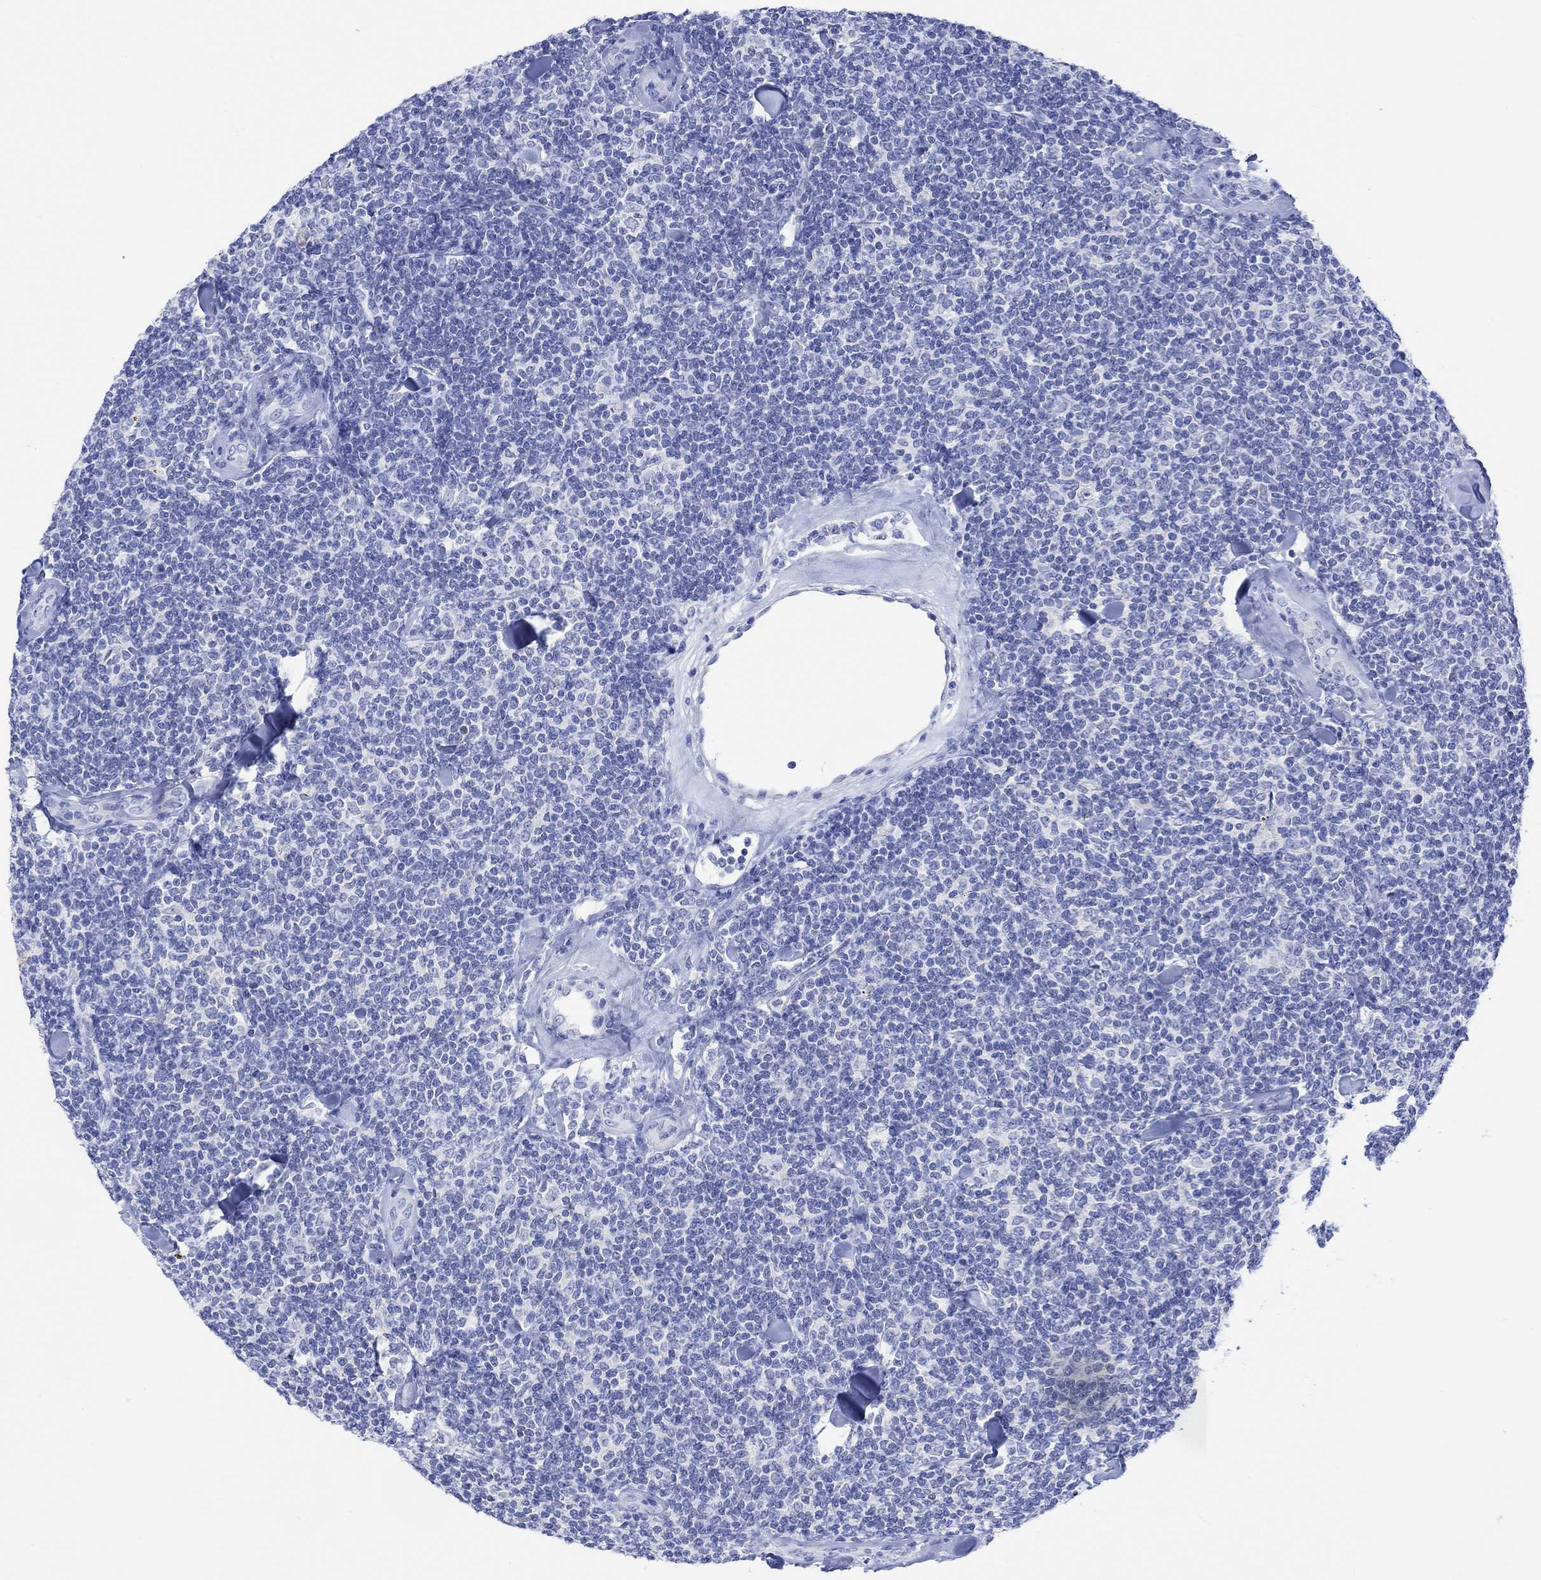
{"staining": {"intensity": "negative", "quantity": "none", "location": "none"}, "tissue": "lymphoma", "cell_type": "Tumor cells", "image_type": "cancer", "snomed": [{"axis": "morphology", "description": "Malignant lymphoma, non-Hodgkin's type, Low grade"}, {"axis": "topography", "description": "Lymph node"}], "caption": "Lymphoma was stained to show a protein in brown. There is no significant expression in tumor cells.", "gene": "CALCA", "patient": {"sex": "female", "age": 56}}